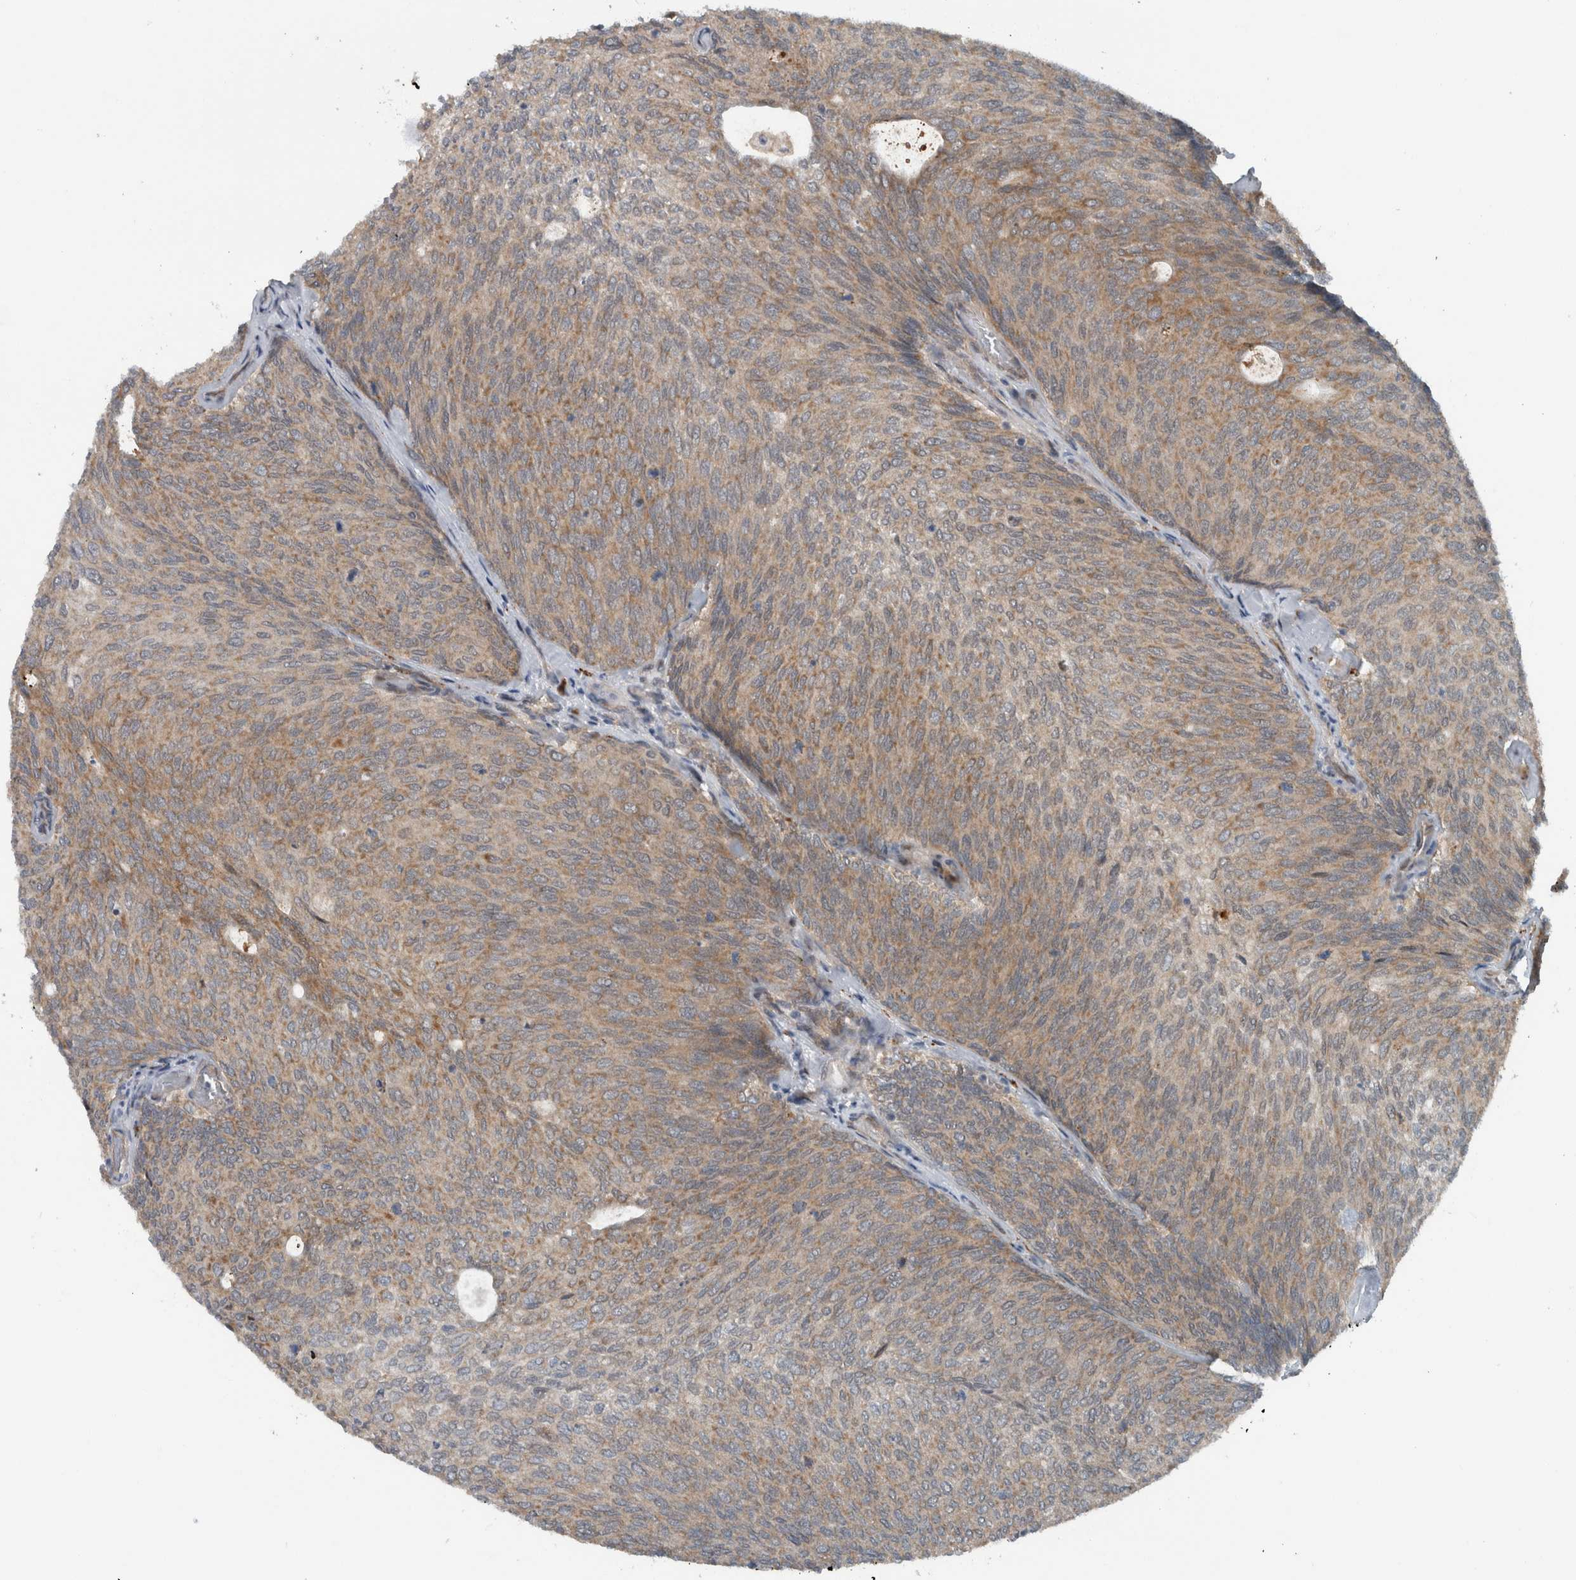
{"staining": {"intensity": "weak", "quantity": "25%-75%", "location": "cytoplasmic/membranous"}, "tissue": "urothelial cancer", "cell_type": "Tumor cells", "image_type": "cancer", "snomed": [{"axis": "morphology", "description": "Urothelial carcinoma, Low grade"}, {"axis": "topography", "description": "Urinary bladder"}], "caption": "Approximately 25%-75% of tumor cells in urothelial cancer display weak cytoplasmic/membranous protein expression as visualized by brown immunohistochemical staining.", "gene": "GBA2", "patient": {"sex": "female", "age": 79}}